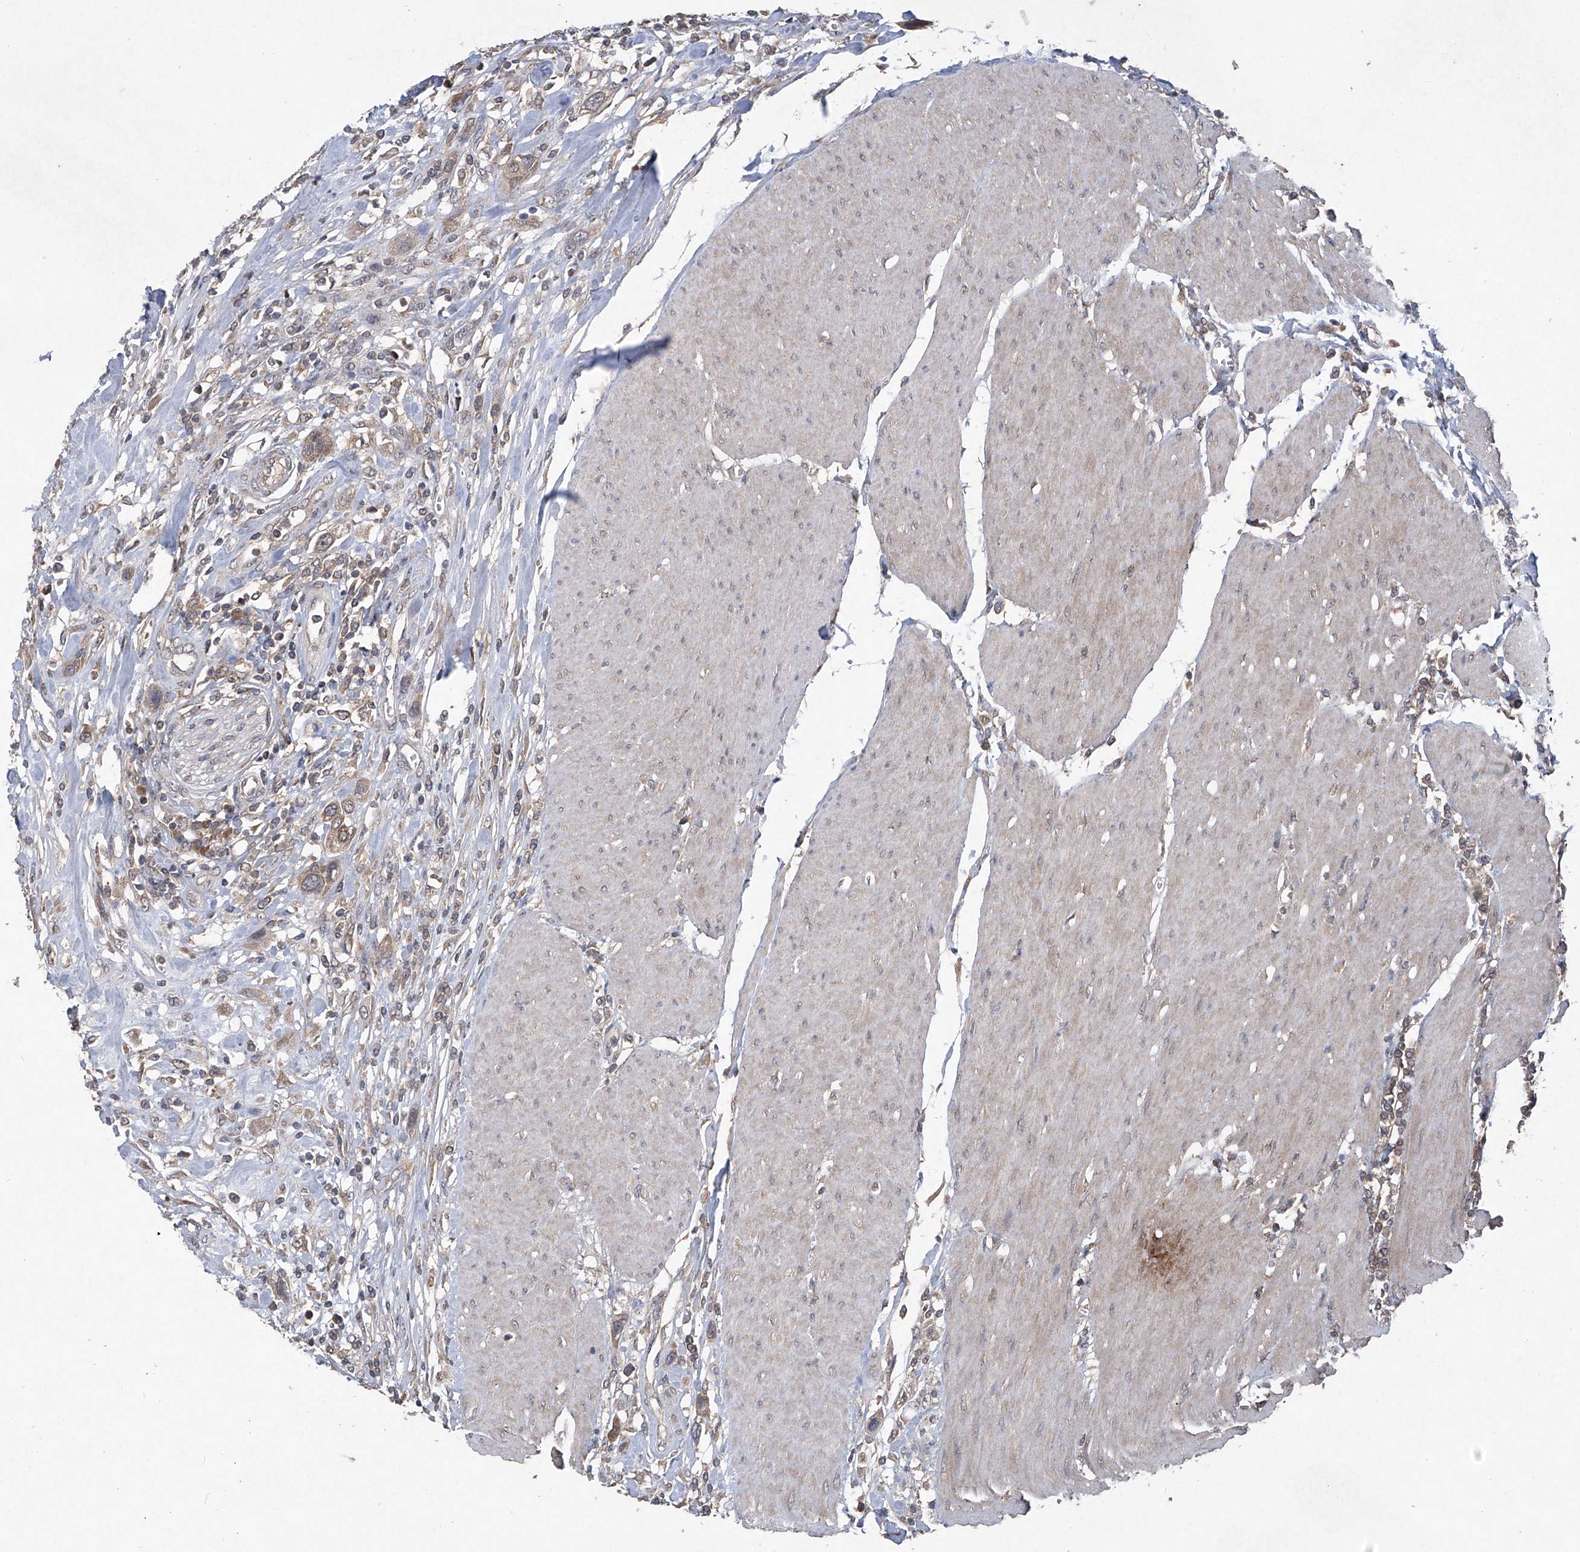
{"staining": {"intensity": "weak", "quantity": ">75%", "location": "cytoplasmic/membranous"}, "tissue": "urothelial cancer", "cell_type": "Tumor cells", "image_type": "cancer", "snomed": [{"axis": "morphology", "description": "Urothelial carcinoma, High grade"}, {"axis": "topography", "description": "Urinary bladder"}], "caption": "Human high-grade urothelial carcinoma stained with a protein marker reveals weak staining in tumor cells.", "gene": "SUMF2", "patient": {"sex": "male", "age": 50}}